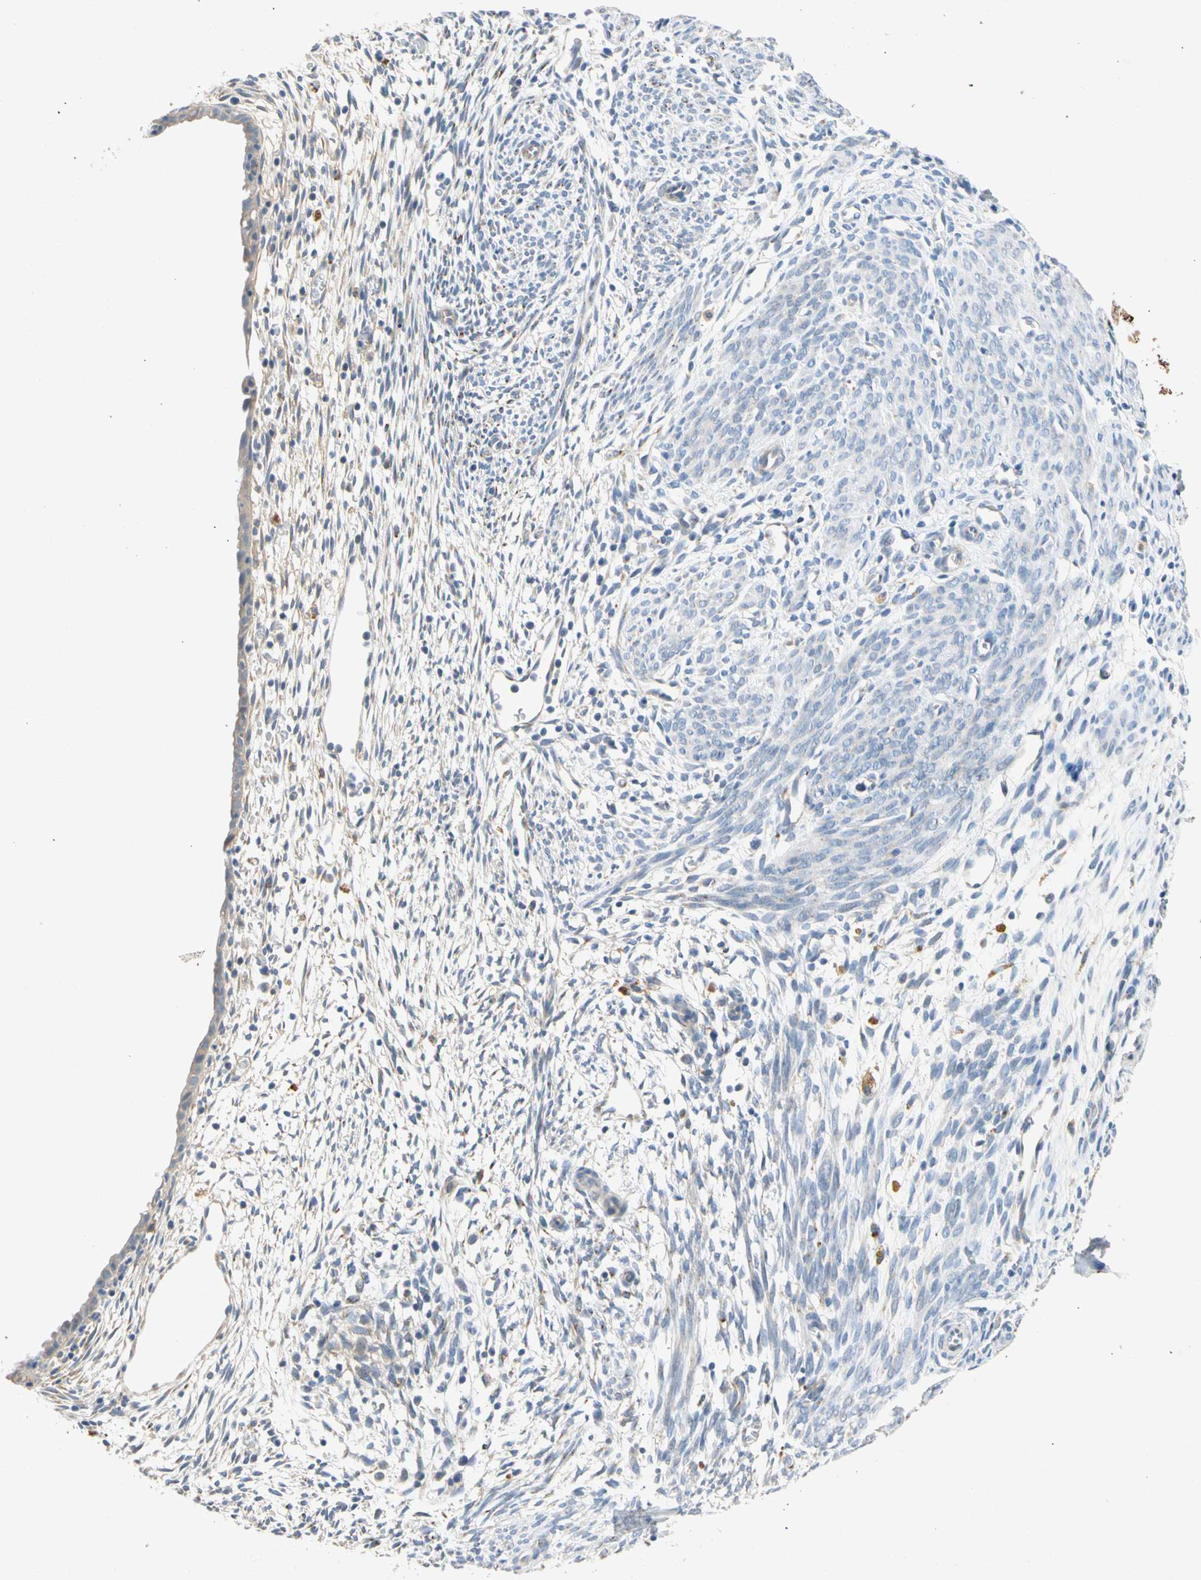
{"staining": {"intensity": "negative", "quantity": "none", "location": "none"}, "tissue": "endometrium", "cell_type": "Cells in endometrial stroma", "image_type": "normal", "snomed": [{"axis": "morphology", "description": "Normal tissue, NOS"}, {"axis": "morphology", "description": "Atrophy, NOS"}, {"axis": "topography", "description": "Uterus"}, {"axis": "topography", "description": "Endometrium"}], "caption": "Immunohistochemical staining of unremarkable human endometrium shows no significant staining in cells in endometrial stroma. Brightfield microscopy of IHC stained with DAB (brown) and hematoxylin (blue), captured at high magnification.", "gene": "GASK1B", "patient": {"sex": "female", "age": 68}}